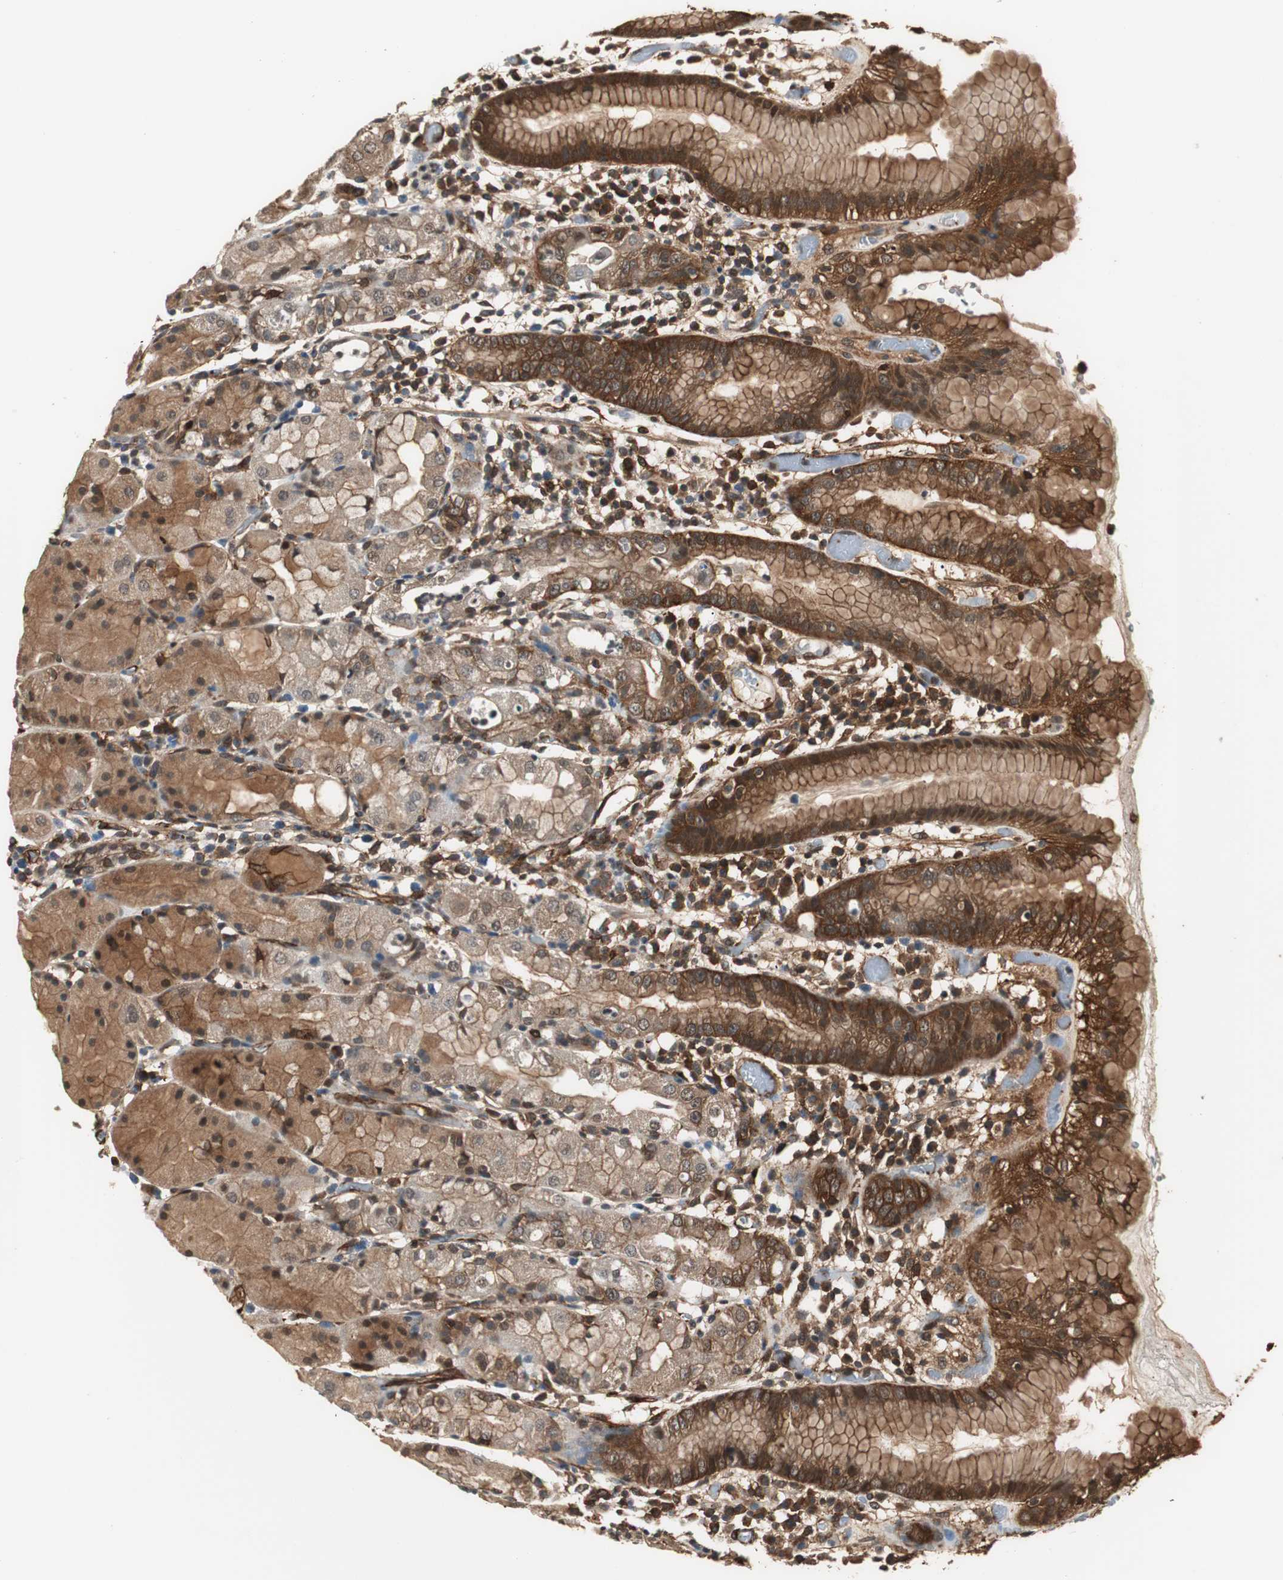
{"staining": {"intensity": "strong", "quantity": ">75%", "location": "cytoplasmic/membranous"}, "tissue": "stomach", "cell_type": "Glandular cells", "image_type": "normal", "snomed": [{"axis": "morphology", "description": "Normal tissue, NOS"}, {"axis": "topography", "description": "Stomach"}, {"axis": "topography", "description": "Stomach, lower"}], "caption": "Protein expression analysis of benign human stomach reveals strong cytoplasmic/membranous expression in about >75% of glandular cells. (brown staining indicates protein expression, while blue staining denotes nuclei).", "gene": "PTPN11", "patient": {"sex": "female", "age": 75}}